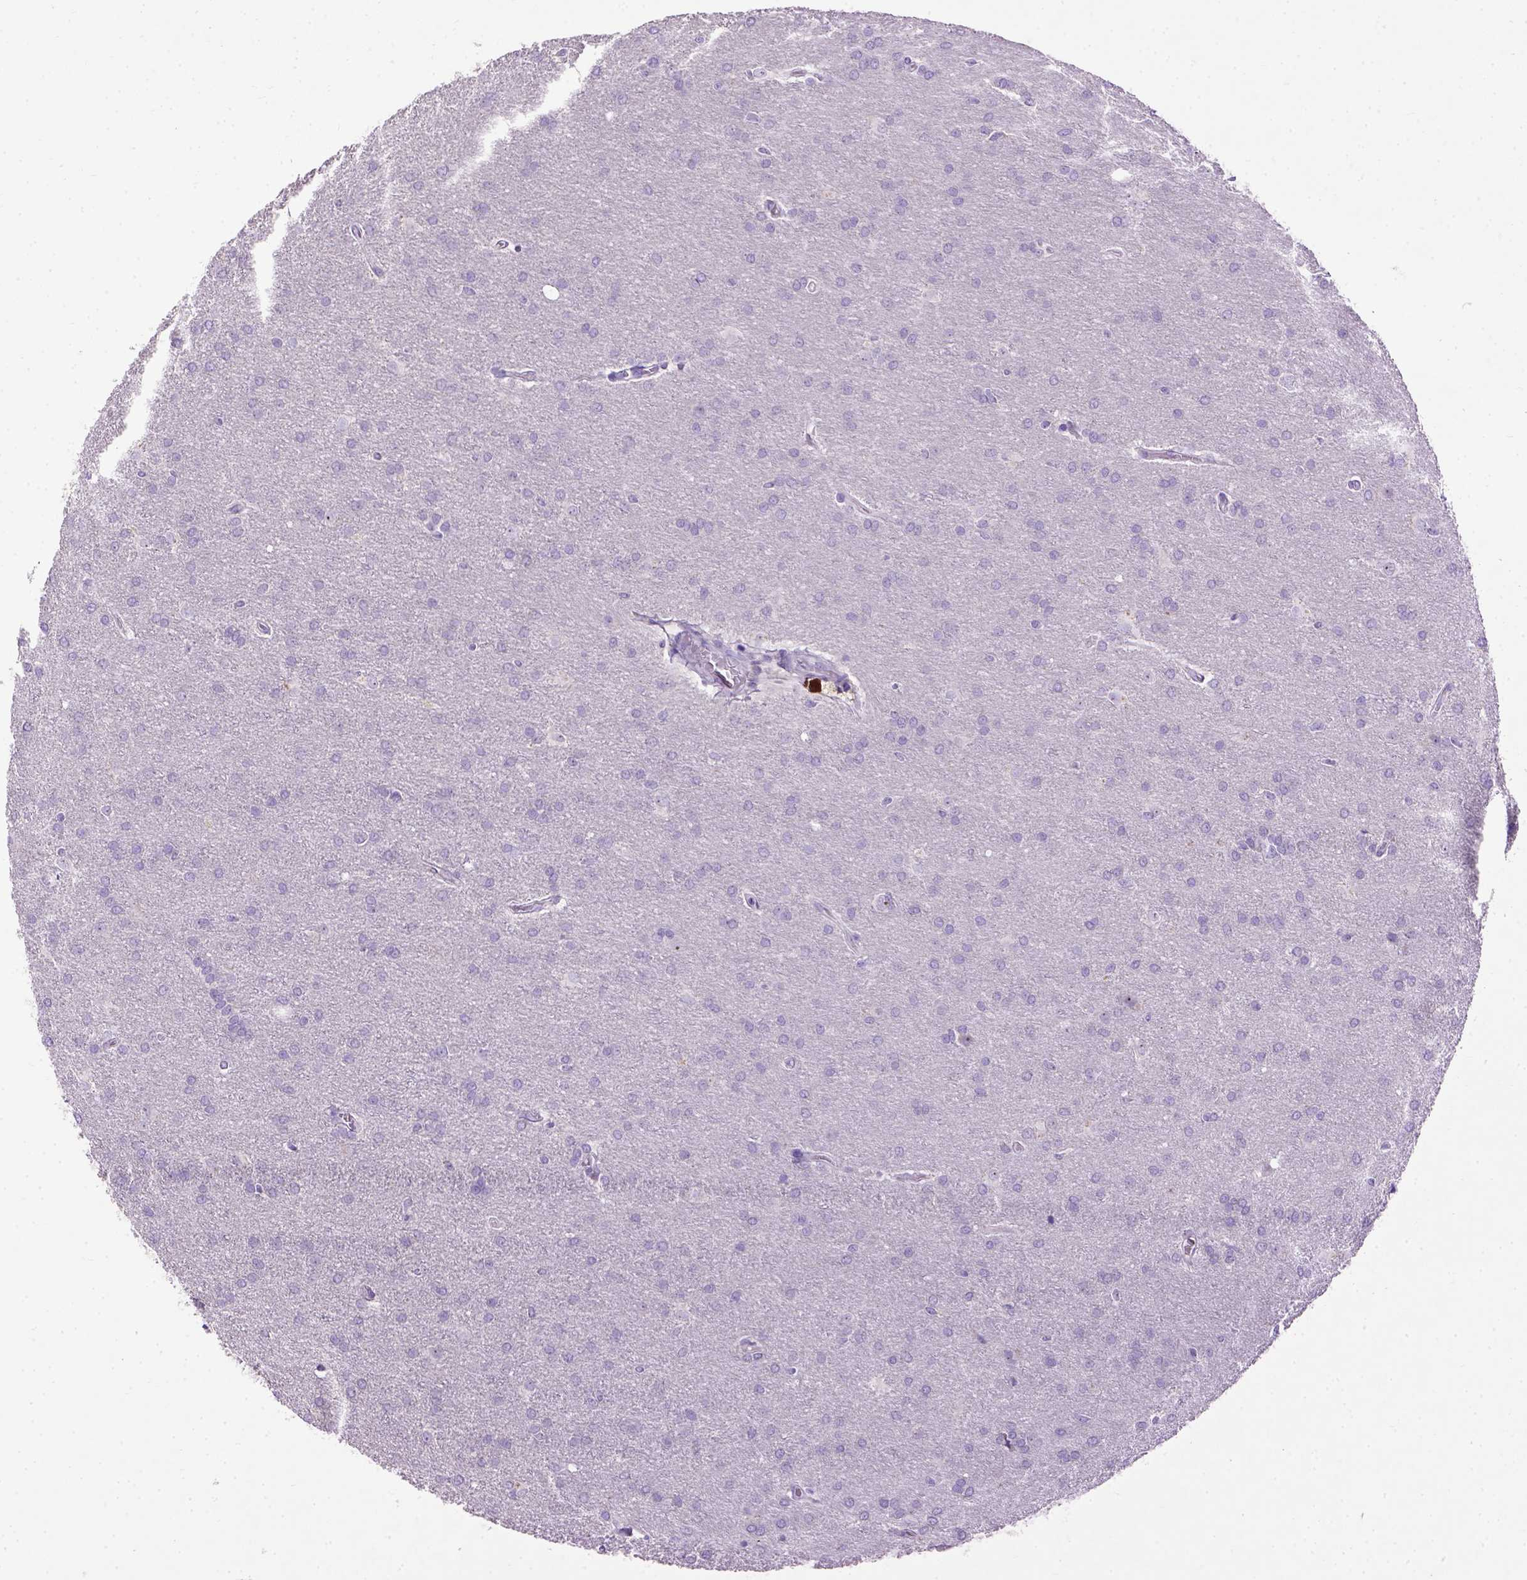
{"staining": {"intensity": "negative", "quantity": "none", "location": "none"}, "tissue": "glioma", "cell_type": "Tumor cells", "image_type": "cancer", "snomed": [{"axis": "morphology", "description": "Glioma, malignant, Low grade"}, {"axis": "topography", "description": "Brain"}], "caption": "Immunohistochemistry (IHC) micrograph of human malignant glioma (low-grade) stained for a protein (brown), which shows no staining in tumor cells.", "gene": "UTP4", "patient": {"sex": "female", "age": 32}}